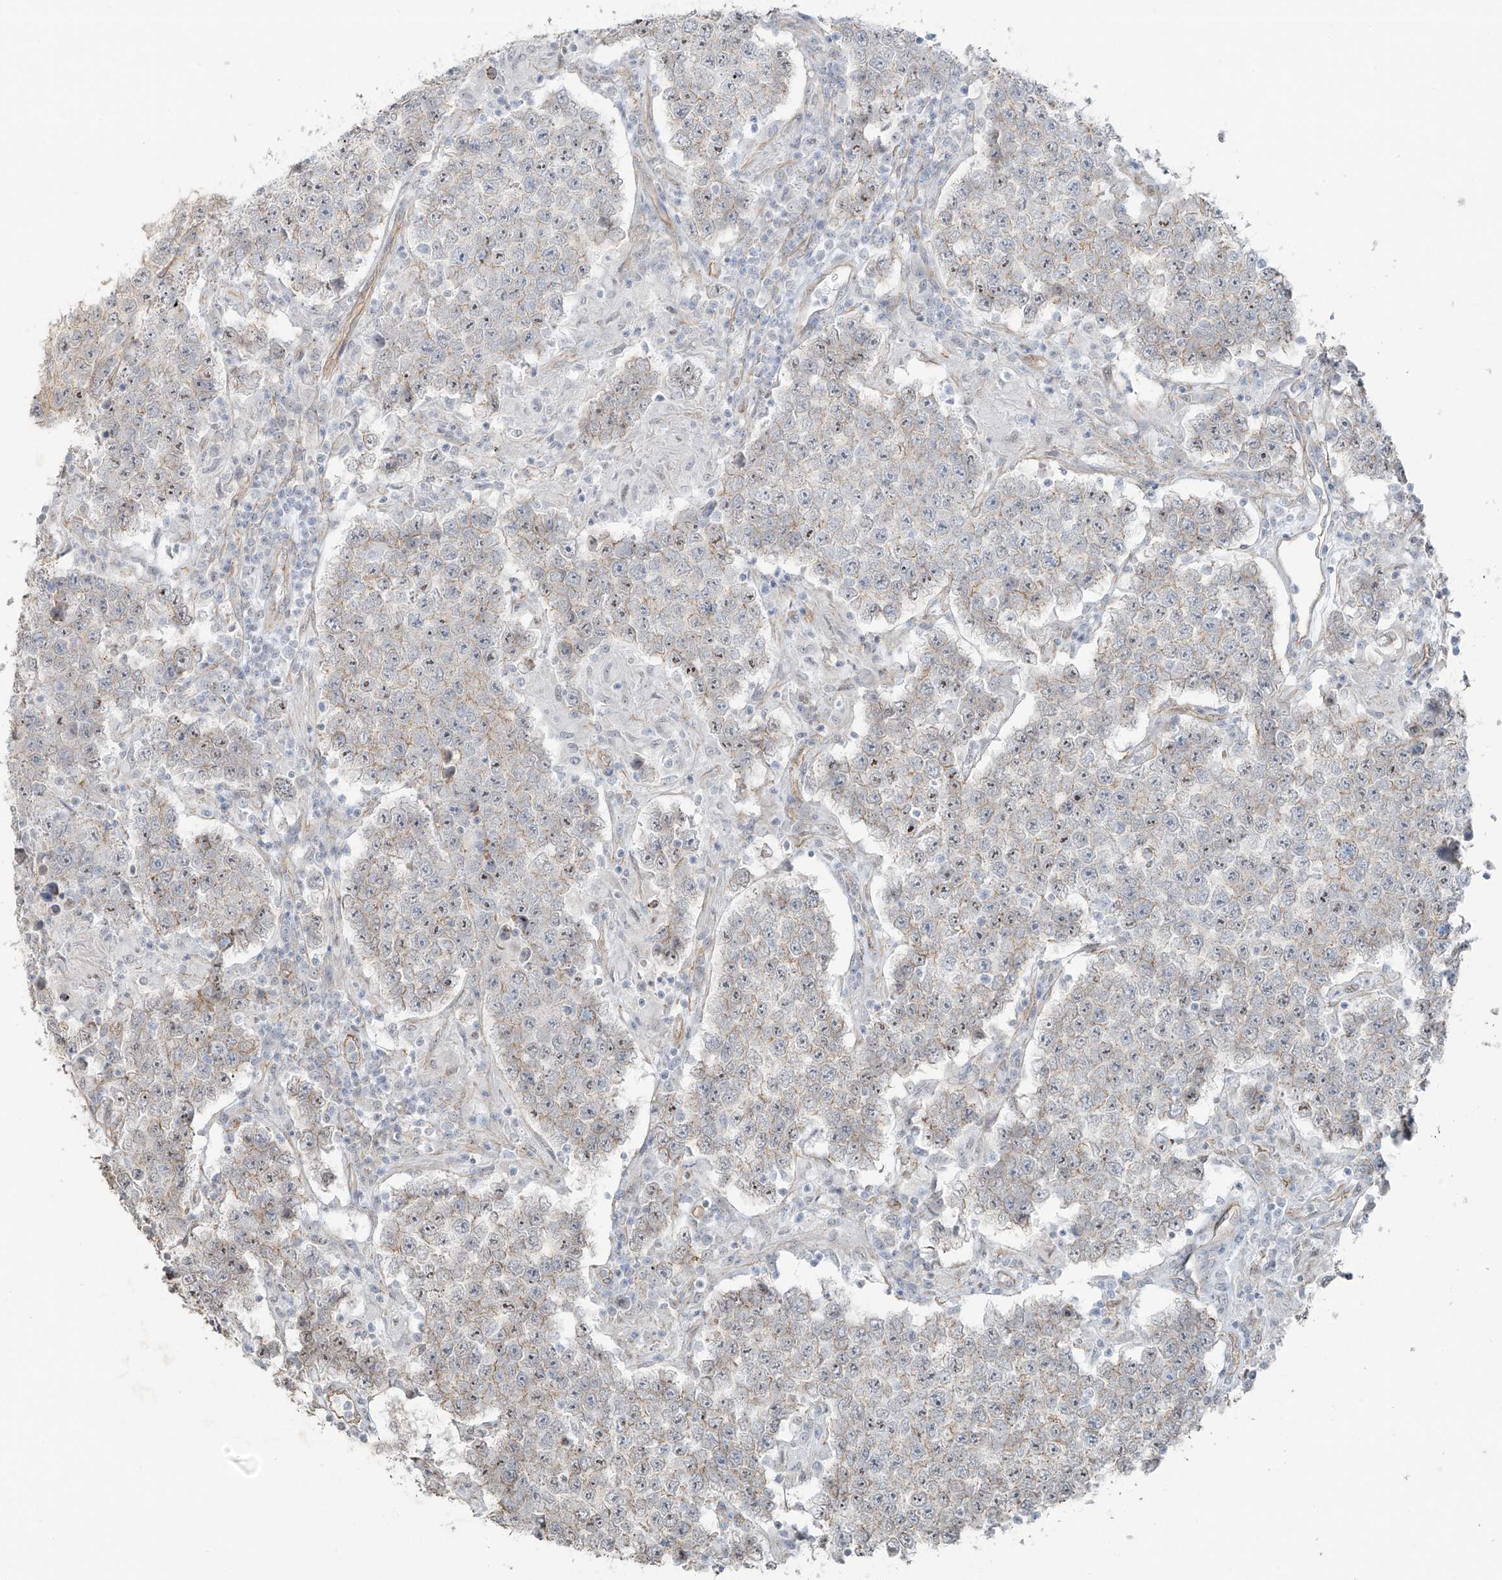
{"staining": {"intensity": "negative", "quantity": "none", "location": "none"}, "tissue": "testis cancer", "cell_type": "Tumor cells", "image_type": "cancer", "snomed": [{"axis": "morphology", "description": "Normal tissue, NOS"}, {"axis": "morphology", "description": "Urothelial carcinoma, High grade"}, {"axis": "morphology", "description": "Seminoma, NOS"}, {"axis": "morphology", "description": "Carcinoma, Embryonal, NOS"}, {"axis": "topography", "description": "Urinary bladder"}, {"axis": "topography", "description": "Testis"}], "caption": "Tumor cells are negative for protein expression in human testis cancer.", "gene": "TUBE1", "patient": {"sex": "male", "age": 41}}